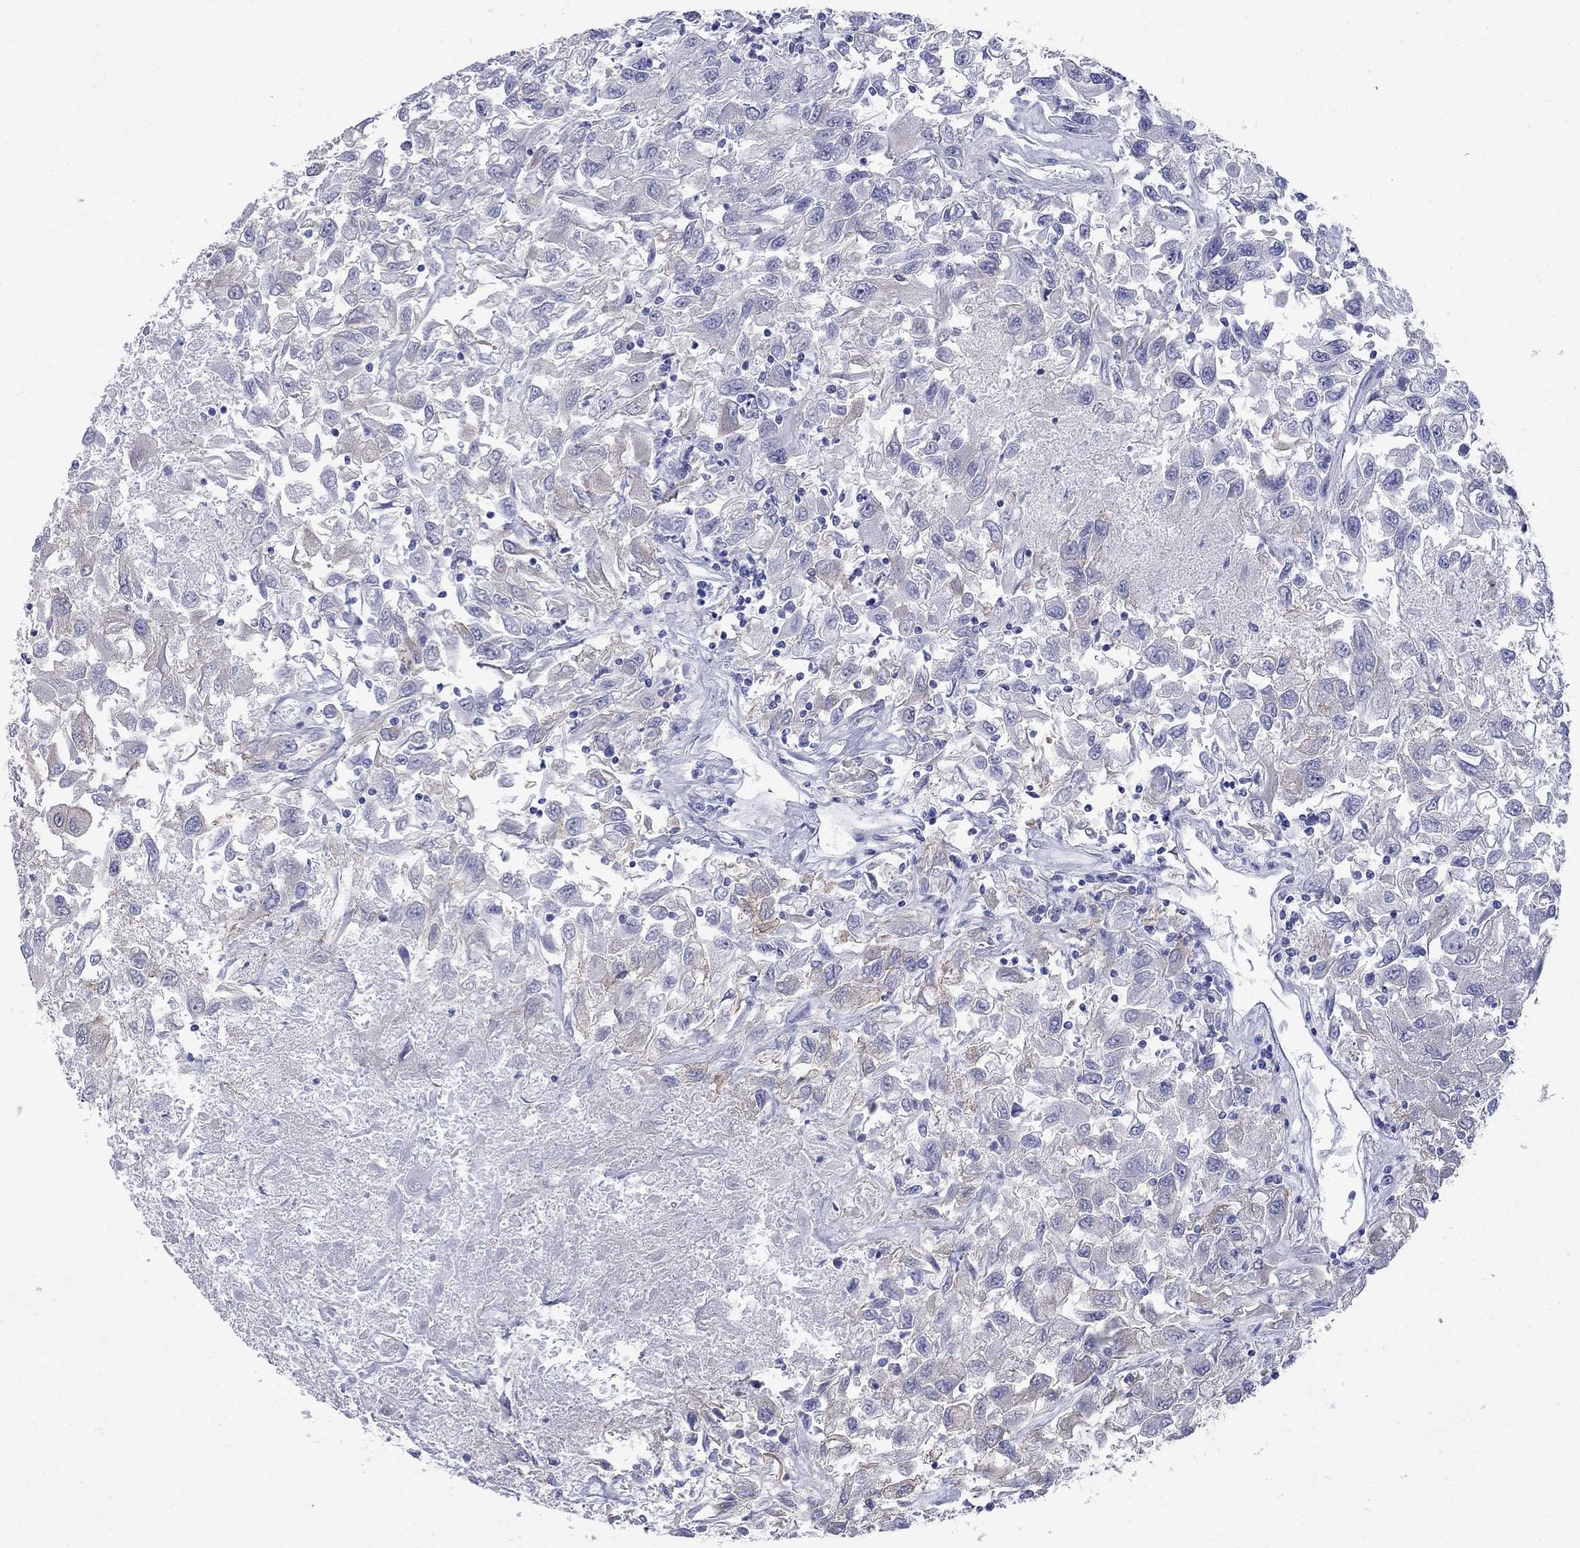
{"staining": {"intensity": "weak", "quantity": "<25%", "location": "cytoplasmic/membranous"}, "tissue": "renal cancer", "cell_type": "Tumor cells", "image_type": "cancer", "snomed": [{"axis": "morphology", "description": "Adenocarcinoma, NOS"}, {"axis": "topography", "description": "Kidney"}], "caption": "The histopathology image shows no significant expression in tumor cells of renal cancer (adenocarcinoma). The staining was performed using DAB to visualize the protein expression in brown, while the nuclei were stained in blue with hematoxylin (Magnification: 20x).", "gene": "TACC3", "patient": {"sex": "female", "age": 76}}